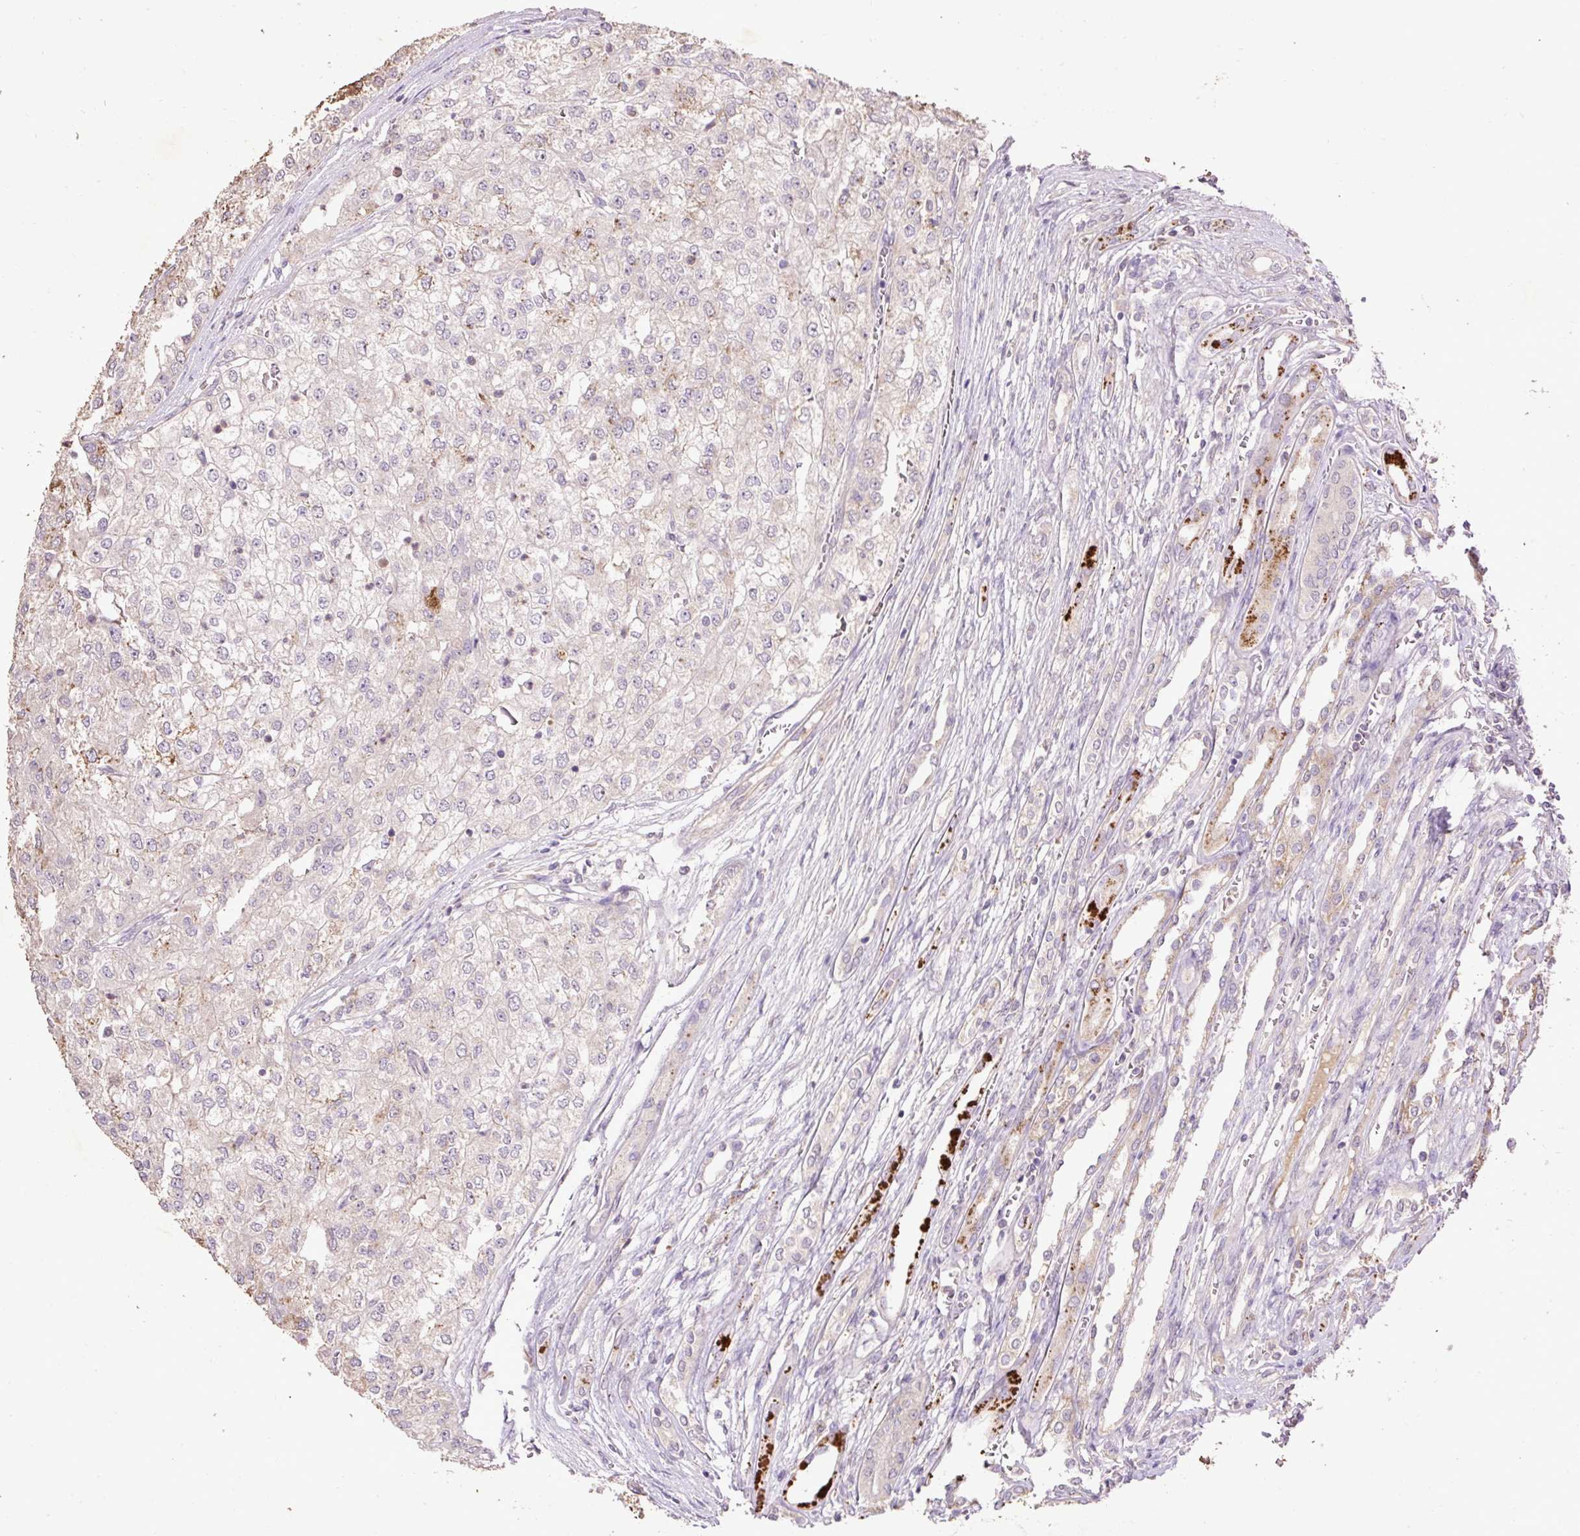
{"staining": {"intensity": "negative", "quantity": "none", "location": "none"}, "tissue": "renal cancer", "cell_type": "Tumor cells", "image_type": "cancer", "snomed": [{"axis": "morphology", "description": "Adenocarcinoma, NOS"}, {"axis": "topography", "description": "Kidney"}], "caption": "This is an immunohistochemistry (IHC) photomicrograph of human adenocarcinoma (renal). There is no positivity in tumor cells.", "gene": "LRTM2", "patient": {"sex": "female", "age": 54}}